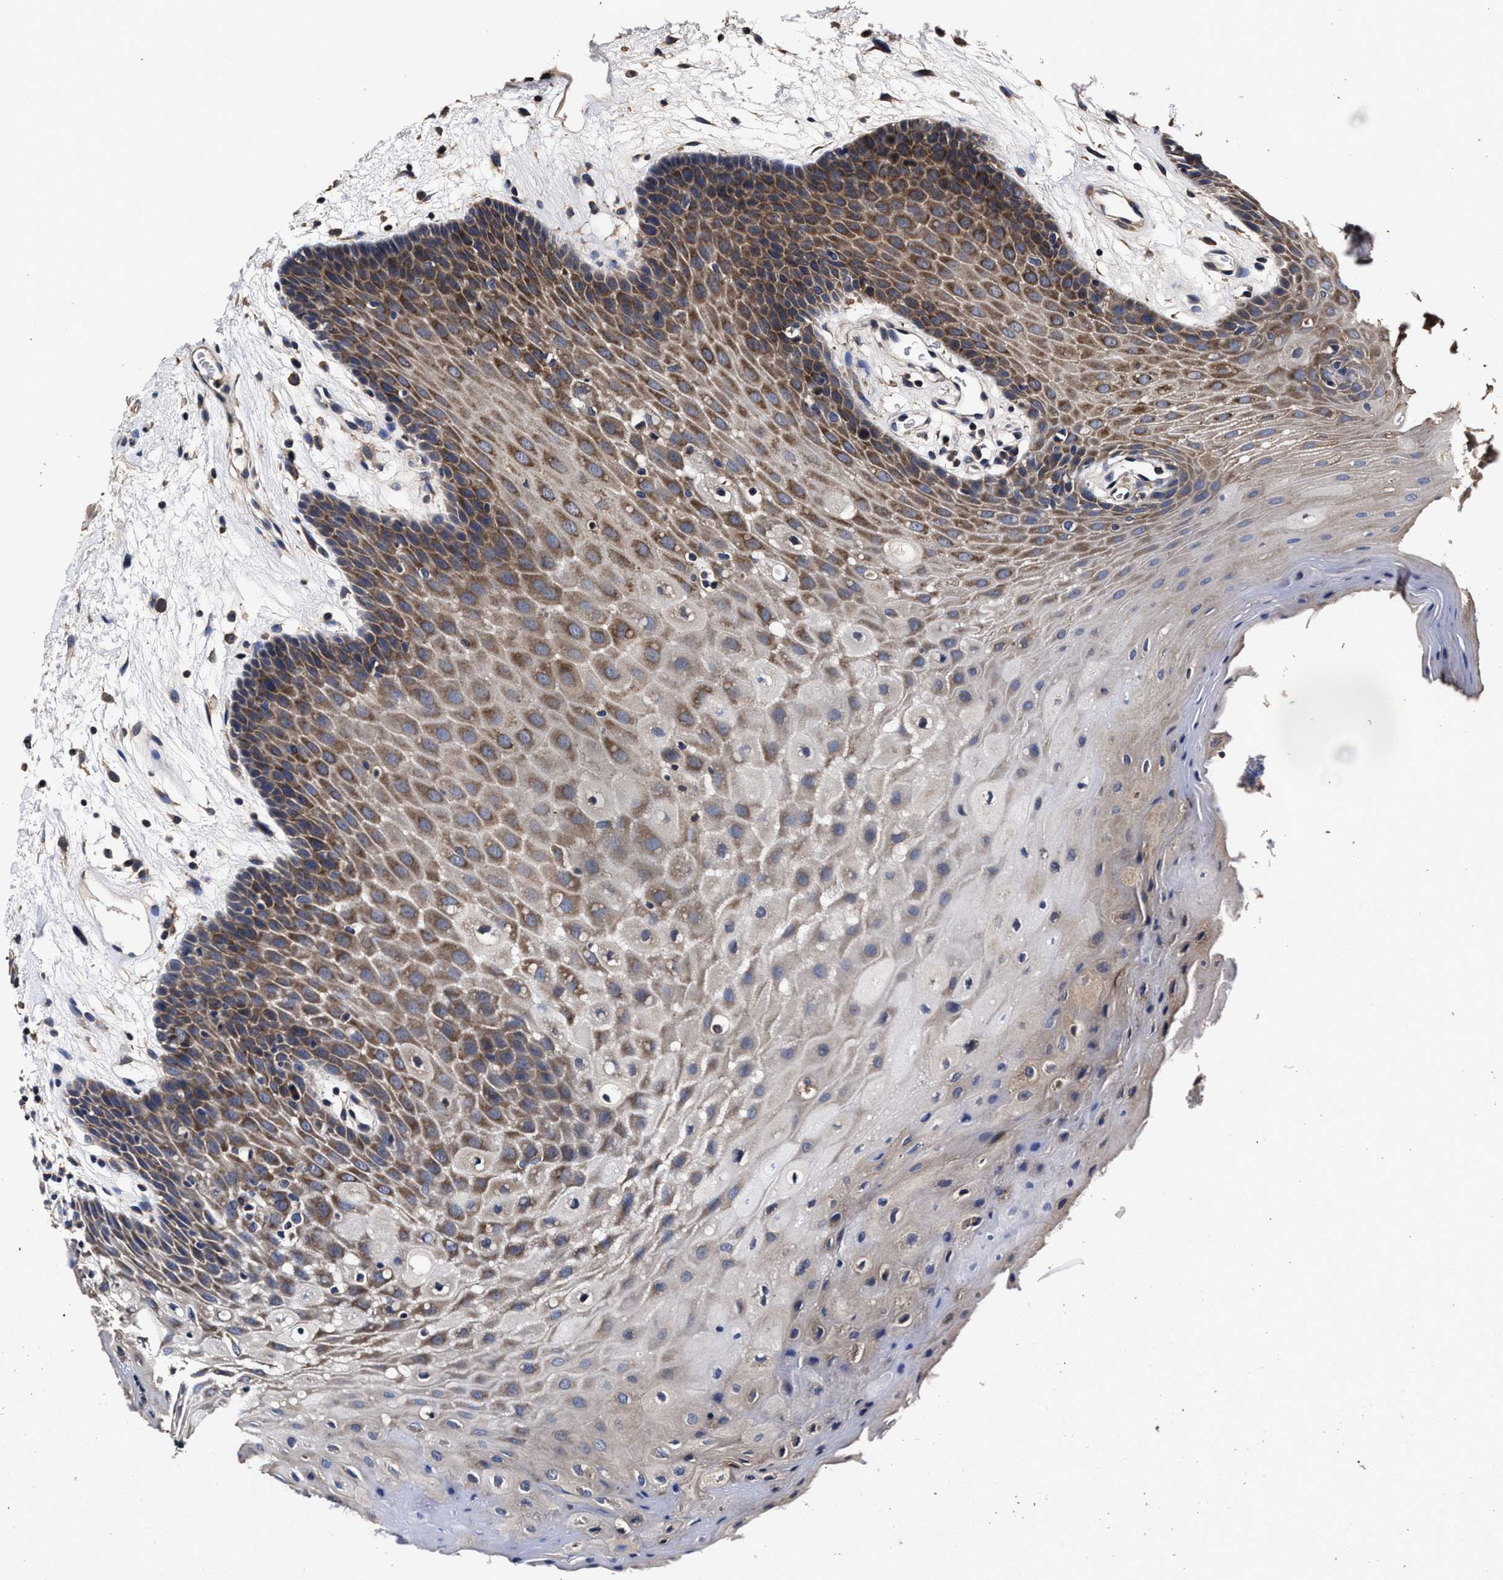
{"staining": {"intensity": "moderate", "quantity": "25%-75%", "location": "cytoplasmic/membranous"}, "tissue": "oral mucosa", "cell_type": "Squamous epithelial cells", "image_type": "normal", "snomed": [{"axis": "morphology", "description": "Normal tissue, NOS"}, {"axis": "morphology", "description": "Squamous cell carcinoma, NOS"}, {"axis": "topography", "description": "Oral tissue"}, {"axis": "topography", "description": "Head-Neck"}], "caption": "Immunohistochemistry (IHC) (DAB) staining of unremarkable oral mucosa displays moderate cytoplasmic/membranous protein expression in approximately 25%-75% of squamous epithelial cells.", "gene": "AVEN", "patient": {"sex": "male", "age": 71}}